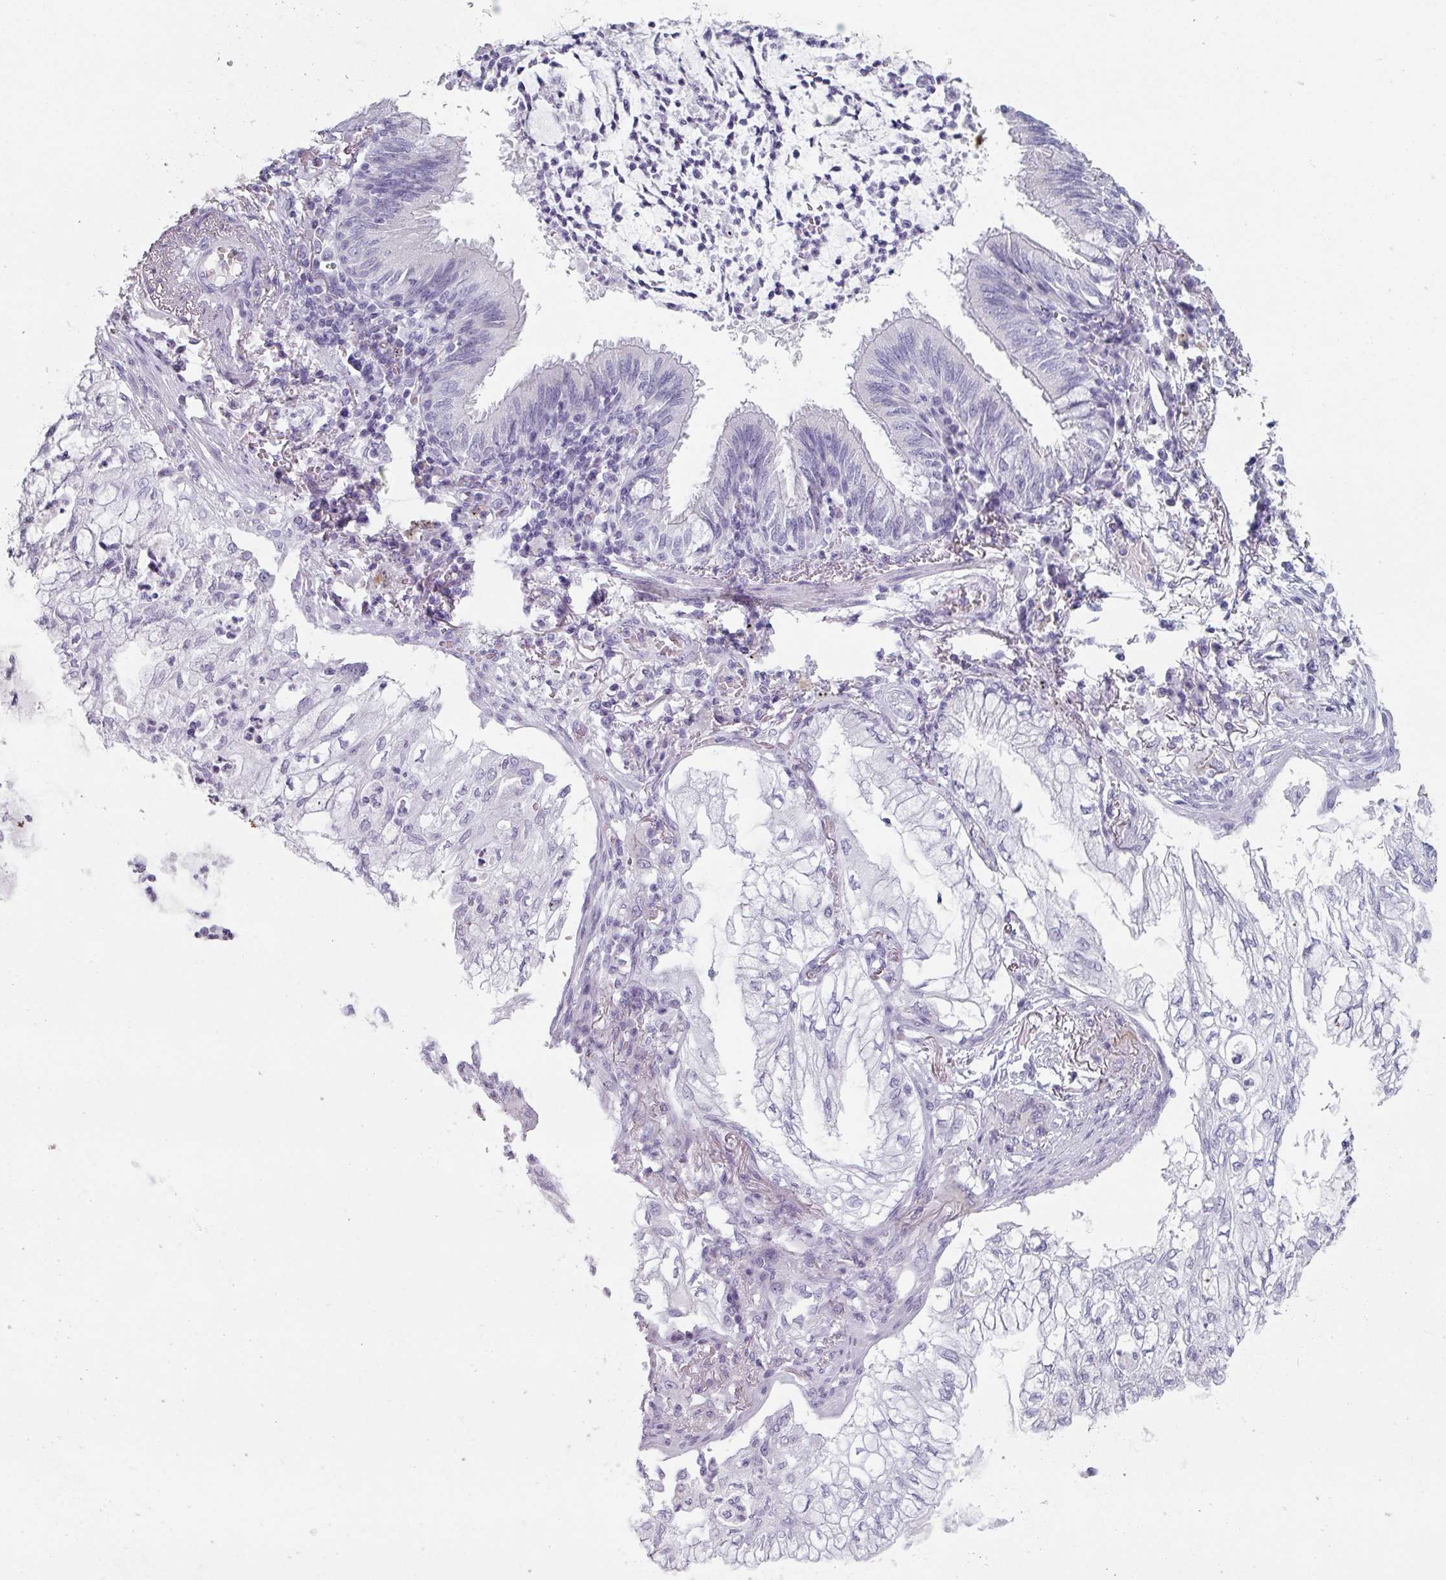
{"staining": {"intensity": "negative", "quantity": "none", "location": "none"}, "tissue": "lung cancer", "cell_type": "Tumor cells", "image_type": "cancer", "snomed": [{"axis": "morphology", "description": "Adenocarcinoma, NOS"}, {"axis": "topography", "description": "Lung"}], "caption": "A high-resolution photomicrograph shows immunohistochemistry (IHC) staining of lung adenocarcinoma, which displays no significant expression in tumor cells.", "gene": "SLC35G2", "patient": {"sex": "female", "age": 70}}